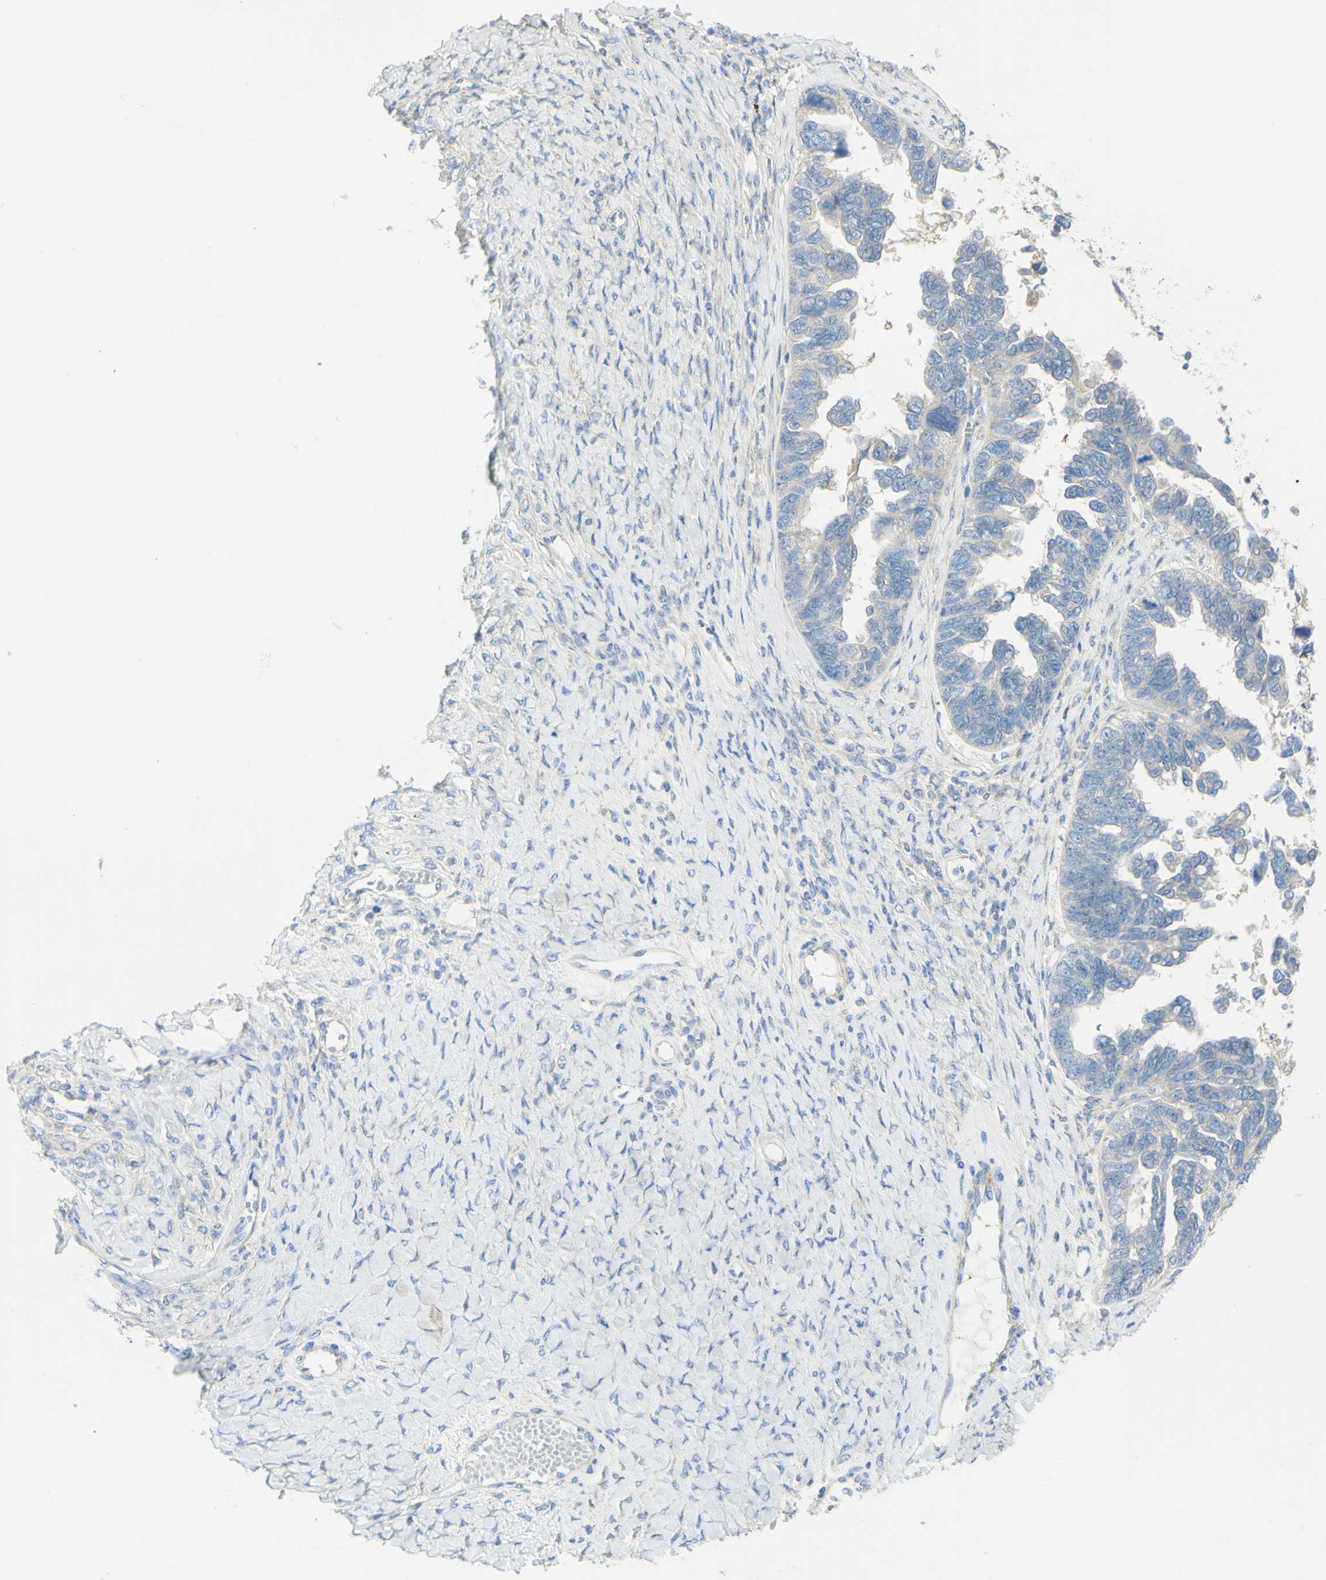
{"staining": {"intensity": "negative", "quantity": "none", "location": "none"}, "tissue": "ovarian cancer", "cell_type": "Tumor cells", "image_type": "cancer", "snomed": [{"axis": "morphology", "description": "Cystadenocarcinoma, serous, NOS"}, {"axis": "topography", "description": "Ovary"}], "caption": "Tumor cells show no significant positivity in ovarian cancer.", "gene": "GCNT3", "patient": {"sex": "female", "age": 79}}